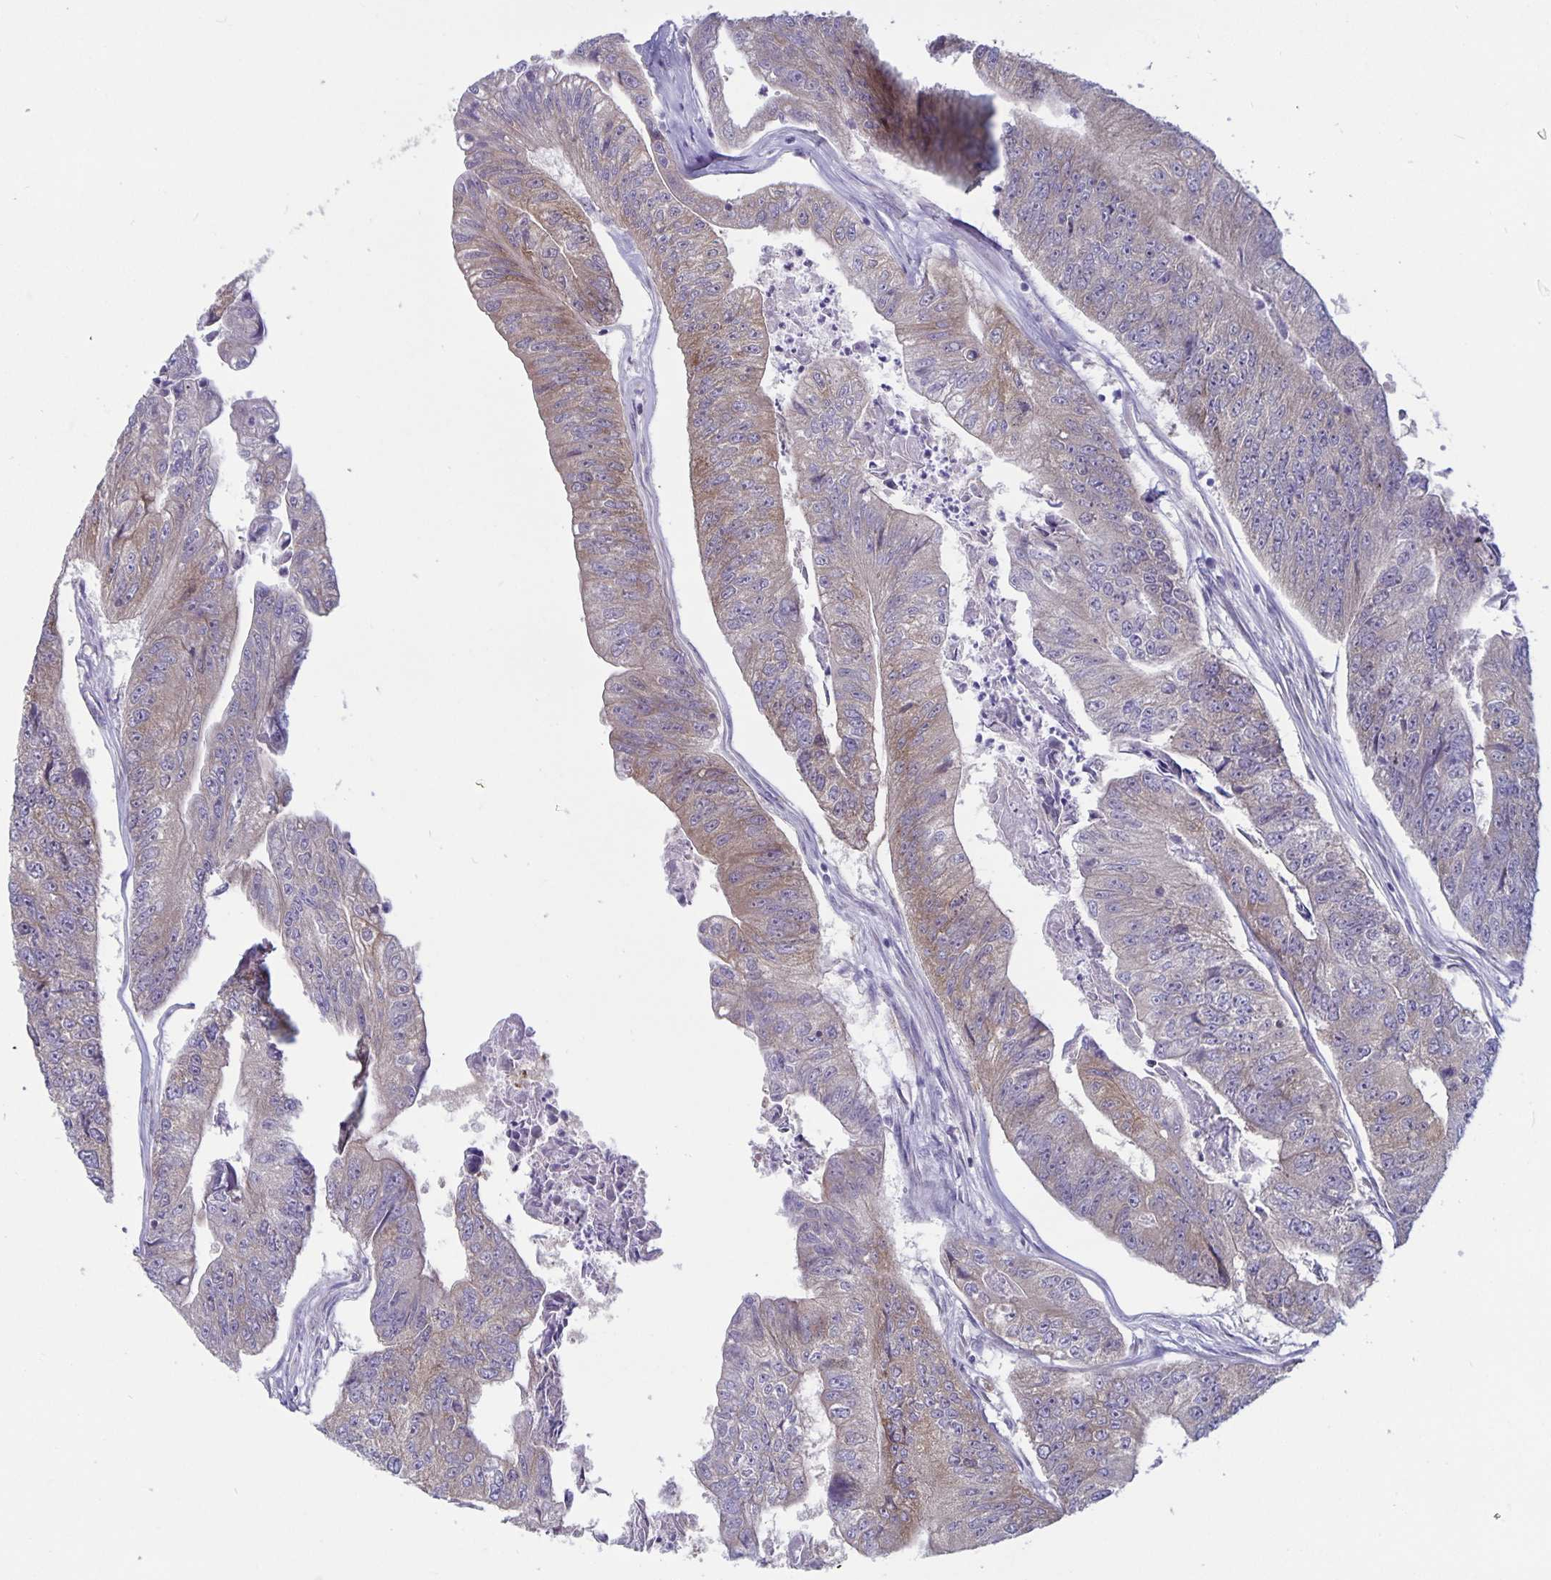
{"staining": {"intensity": "weak", "quantity": "25%-75%", "location": "cytoplasmic/membranous"}, "tissue": "colorectal cancer", "cell_type": "Tumor cells", "image_type": "cancer", "snomed": [{"axis": "morphology", "description": "Adenocarcinoma, NOS"}, {"axis": "topography", "description": "Colon"}], "caption": "About 25%-75% of tumor cells in colorectal cancer (adenocarcinoma) demonstrate weak cytoplasmic/membranous protein staining as visualized by brown immunohistochemical staining.", "gene": "PLCB3", "patient": {"sex": "female", "age": 67}}